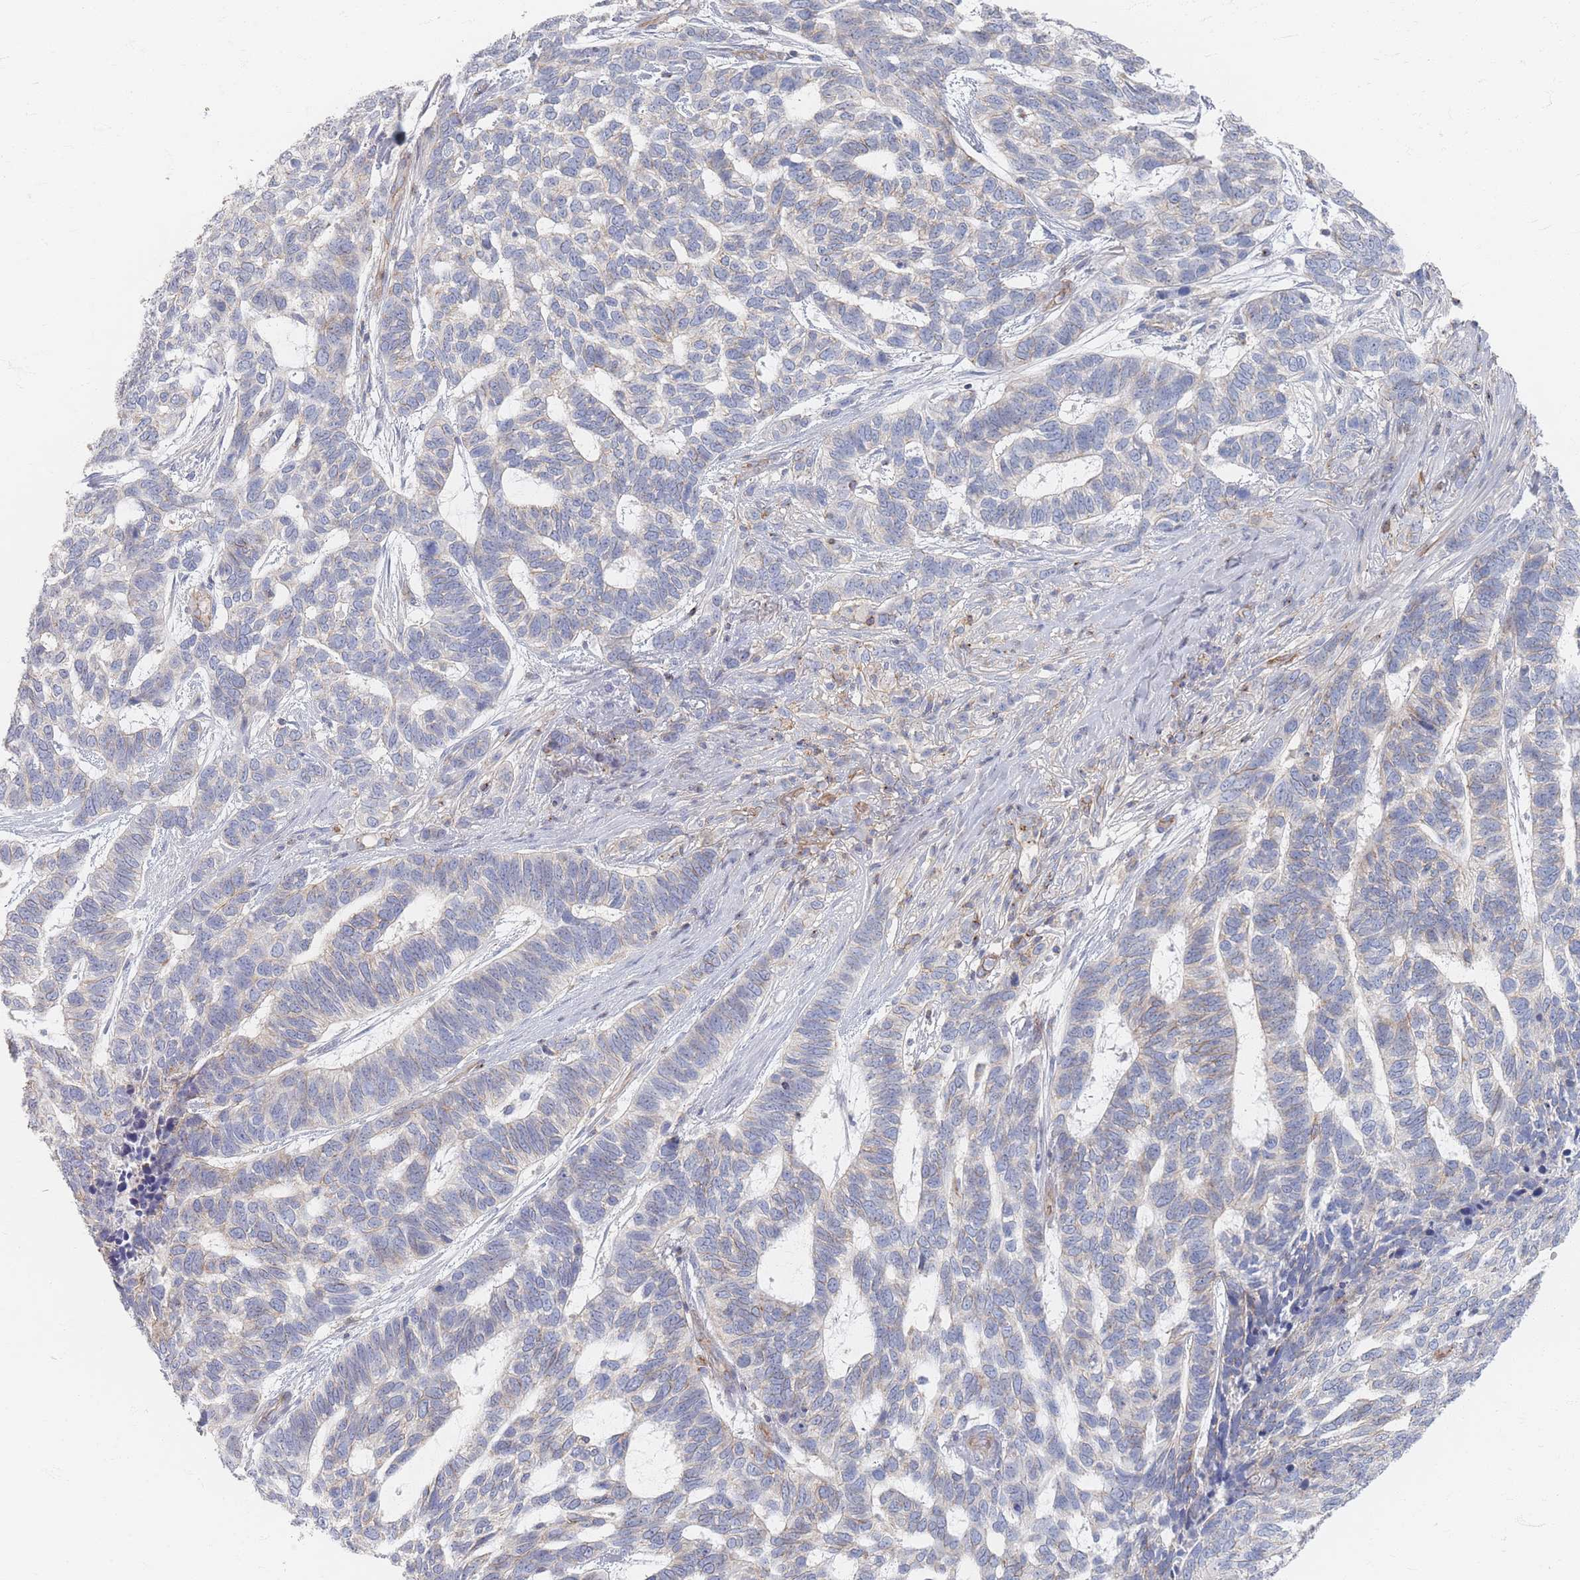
{"staining": {"intensity": "negative", "quantity": "none", "location": "none"}, "tissue": "skin cancer", "cell_type": "Tumor cells", "image_type": "cancer", "snomed": [{"axis": "morphology", "description": "Basal cell carcinoma"}, {"axis": "topography", "description": "Skin"}], "caption": "A micrograph of human skin cancer (basal cell carcinoma) is negative for staining in tumor cells.", "gene": "GNB1", "patient": {"sex": "female", "age": 65}}